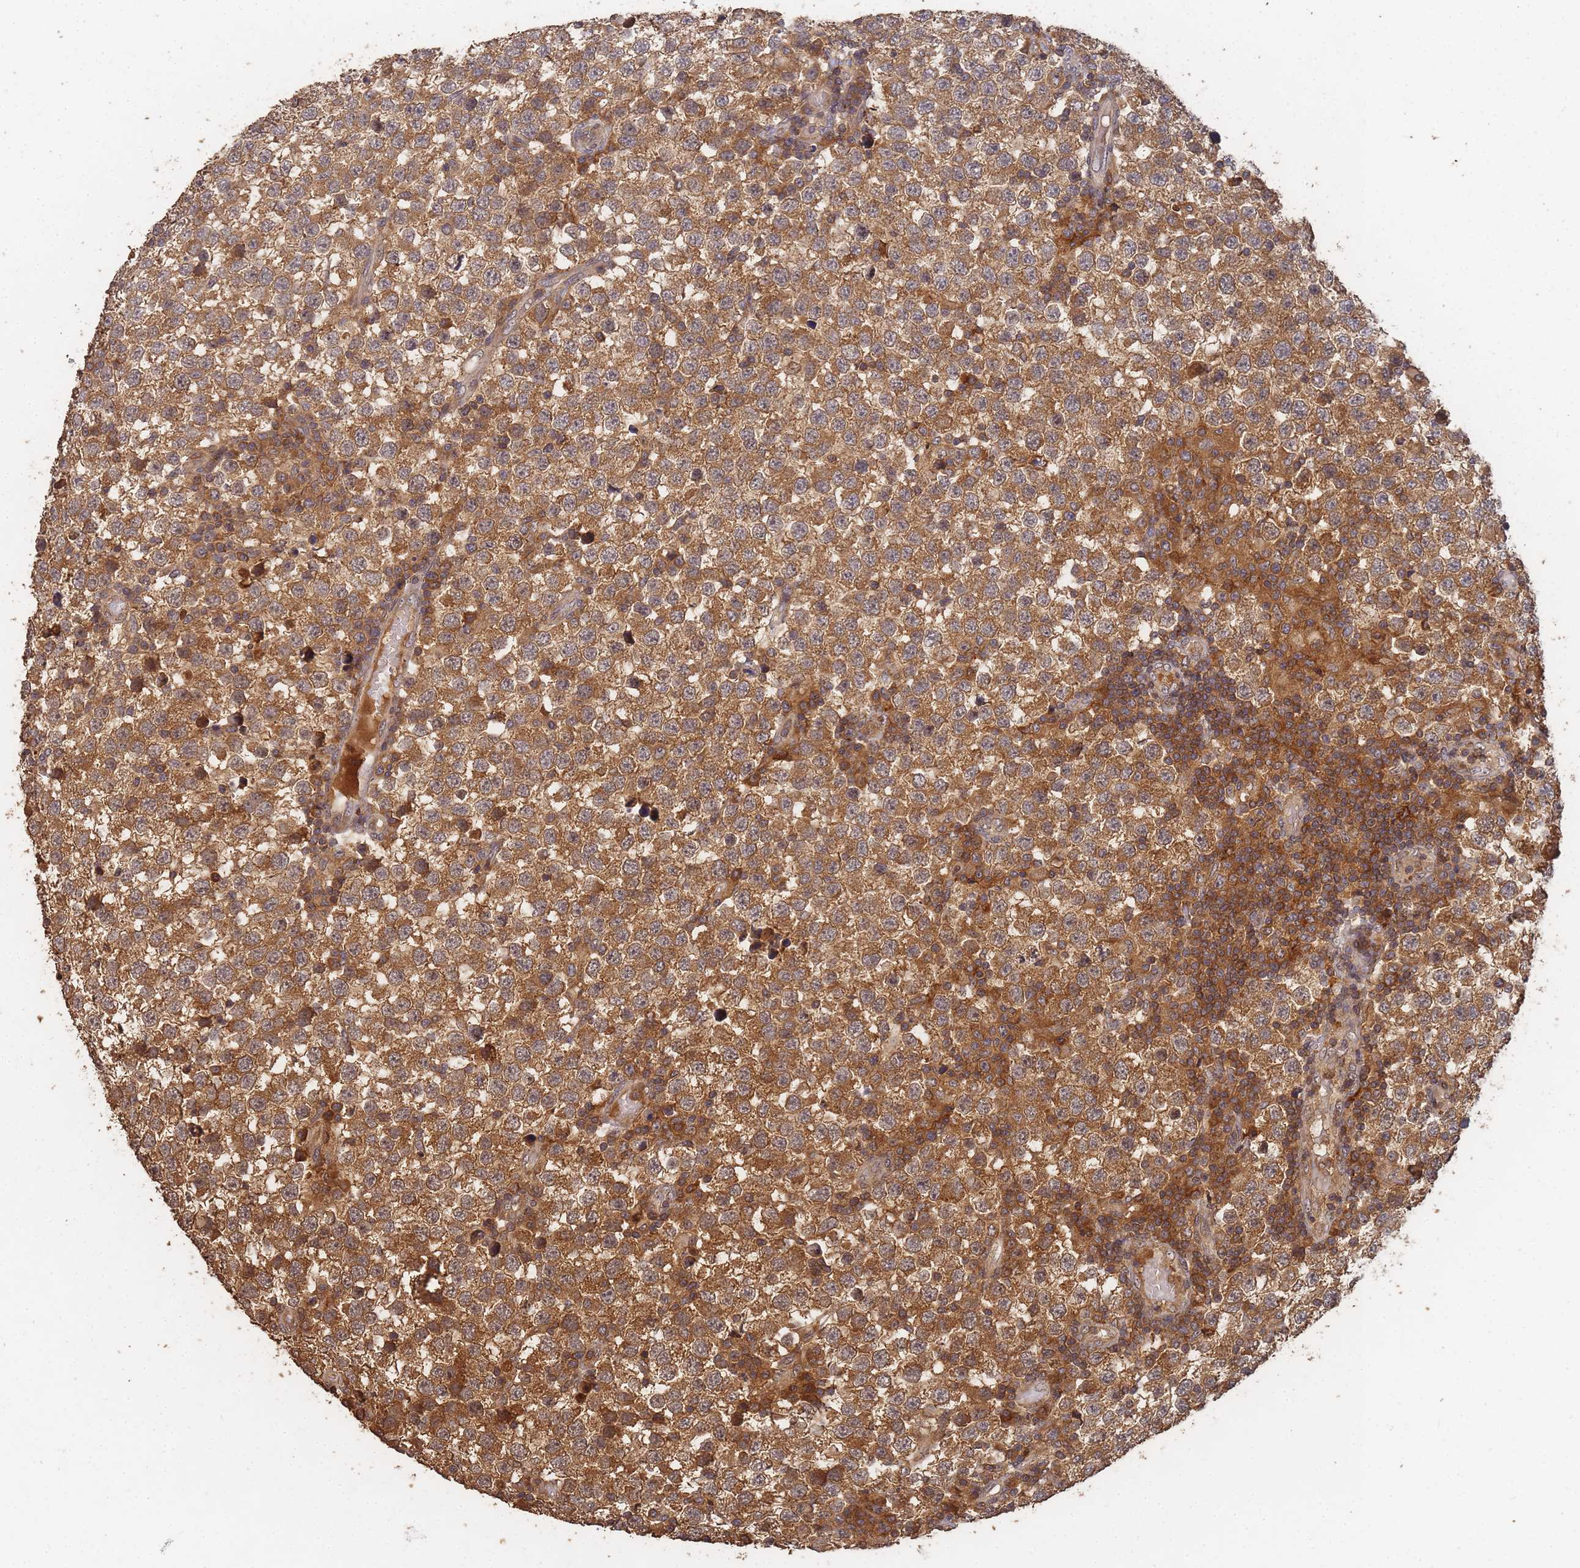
{"staining": {"intensity": "moderate", "quantity": ">75%", "location": "cytoplasmic/membranous"}, "tissue": "testis cancer", "cell_type": "Tumor cells", "image_type": "cancer", "snomed": [{"axis": "morphology", "description": "Seminoma, NOS"}, {"axis": "topography", "description": "Testis"}], "caption": "Moderate cytoplasmic/membranous staining is present in about >75% of tumor cells in testis seminoma.", "gene": "ALKBH1", "patient": {"sex": "male", "age": 34}}